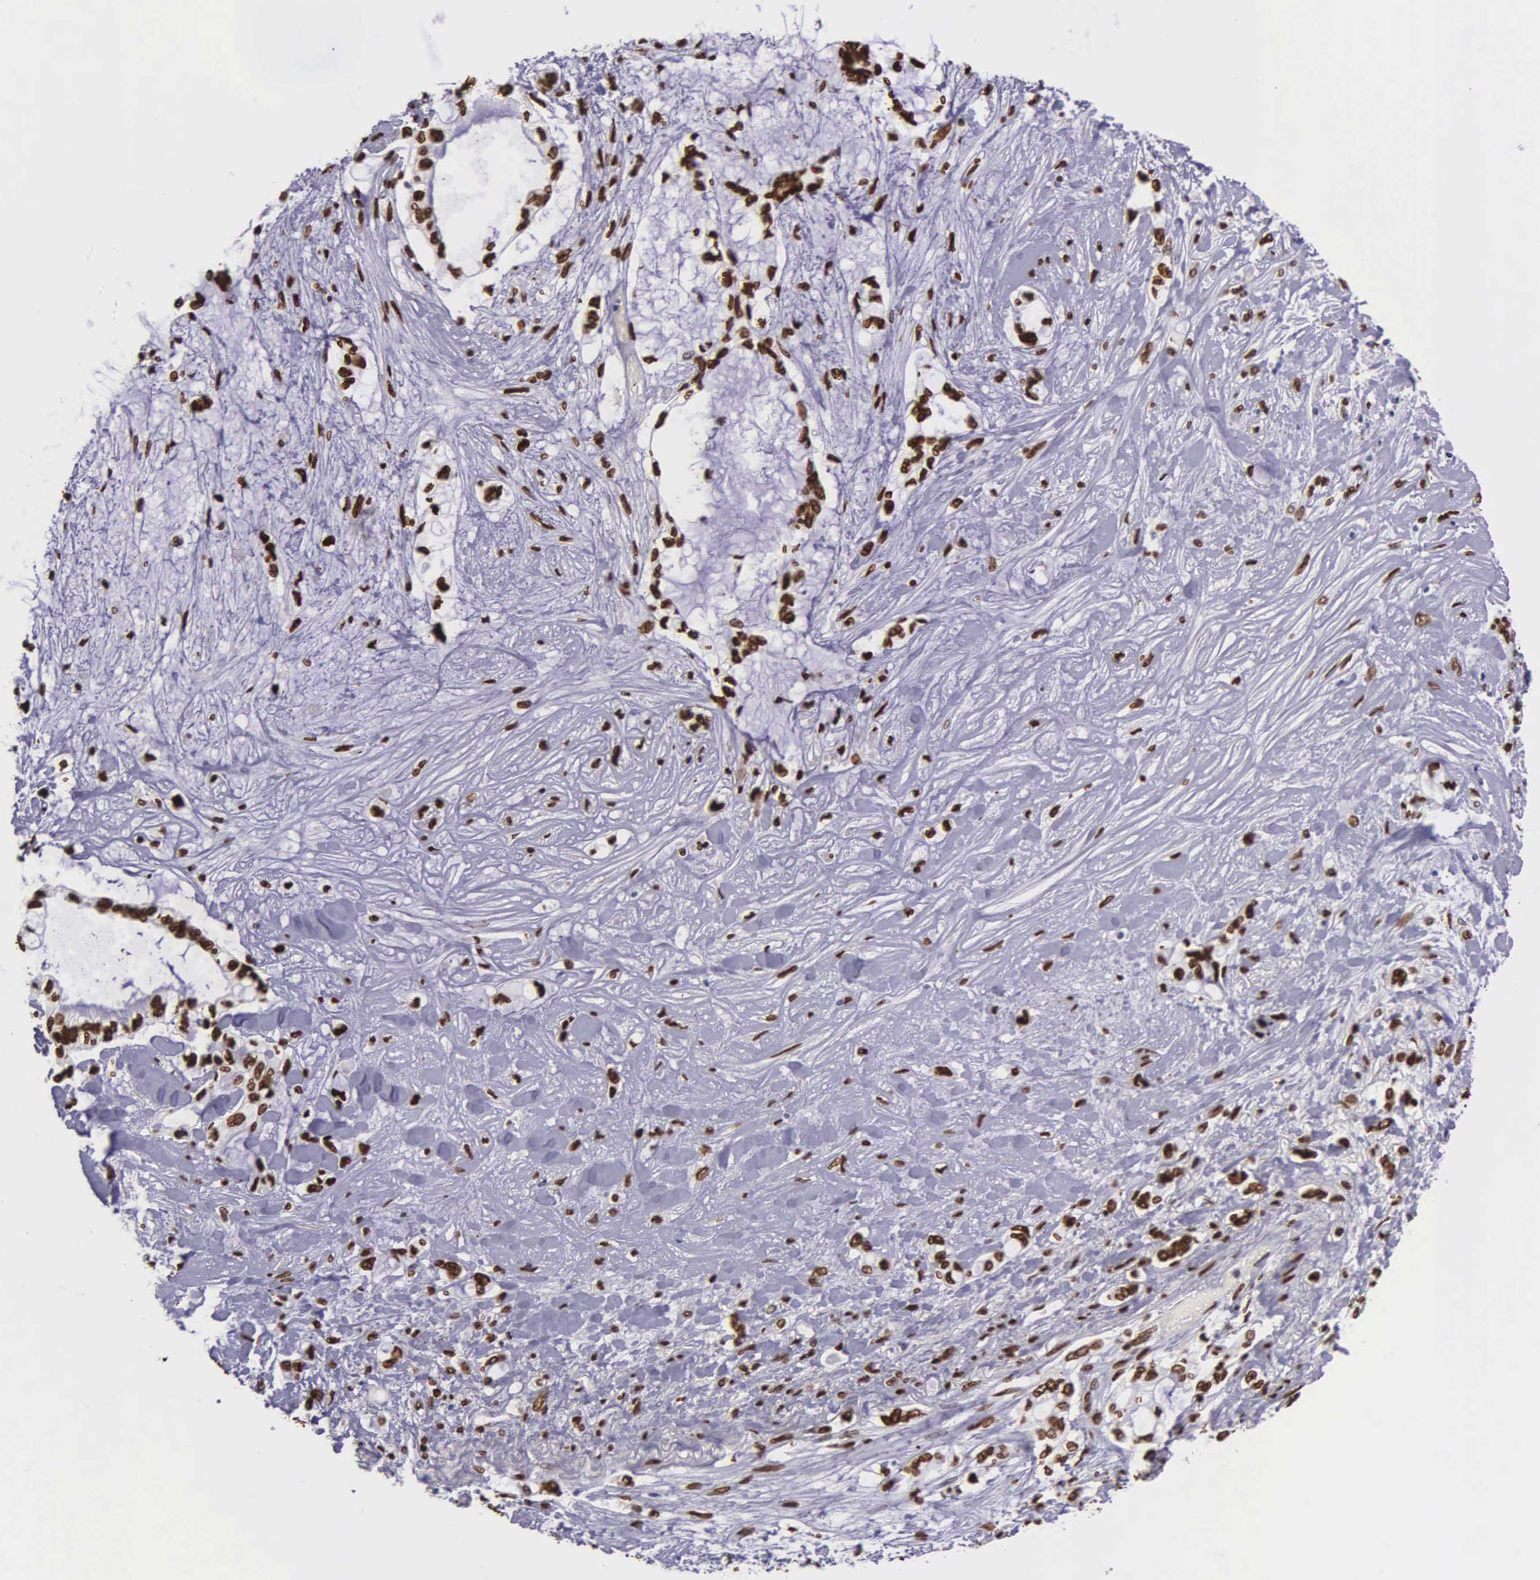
{"staining": {"intensity": "strong", "quantity": ">75%", "location": "nuclear"}, "tissue": "pancreatic cancer", "cell_type": "Tumor cells", "image_type": "cancer", "snomed": [{"axis": "morphology", "description": "Adenocarcinoma, NOS"}, {"axis": "topography", "description": "Pancreas"}], "caption": "IHC (DAB (3,3'-diaminobenzidine)) staining of adenocarcinoma (pancreatic) exhibits strong nuclear protein expression in approximately >75% of tumor cells. The staining was performed using DAB to visualize the protein expression in brown, while the nuclei were stained in blue with hematoxylin (Magnification: 20x).", "gene": "H1-0", "patient": {"sex": "female", "age": 70}}